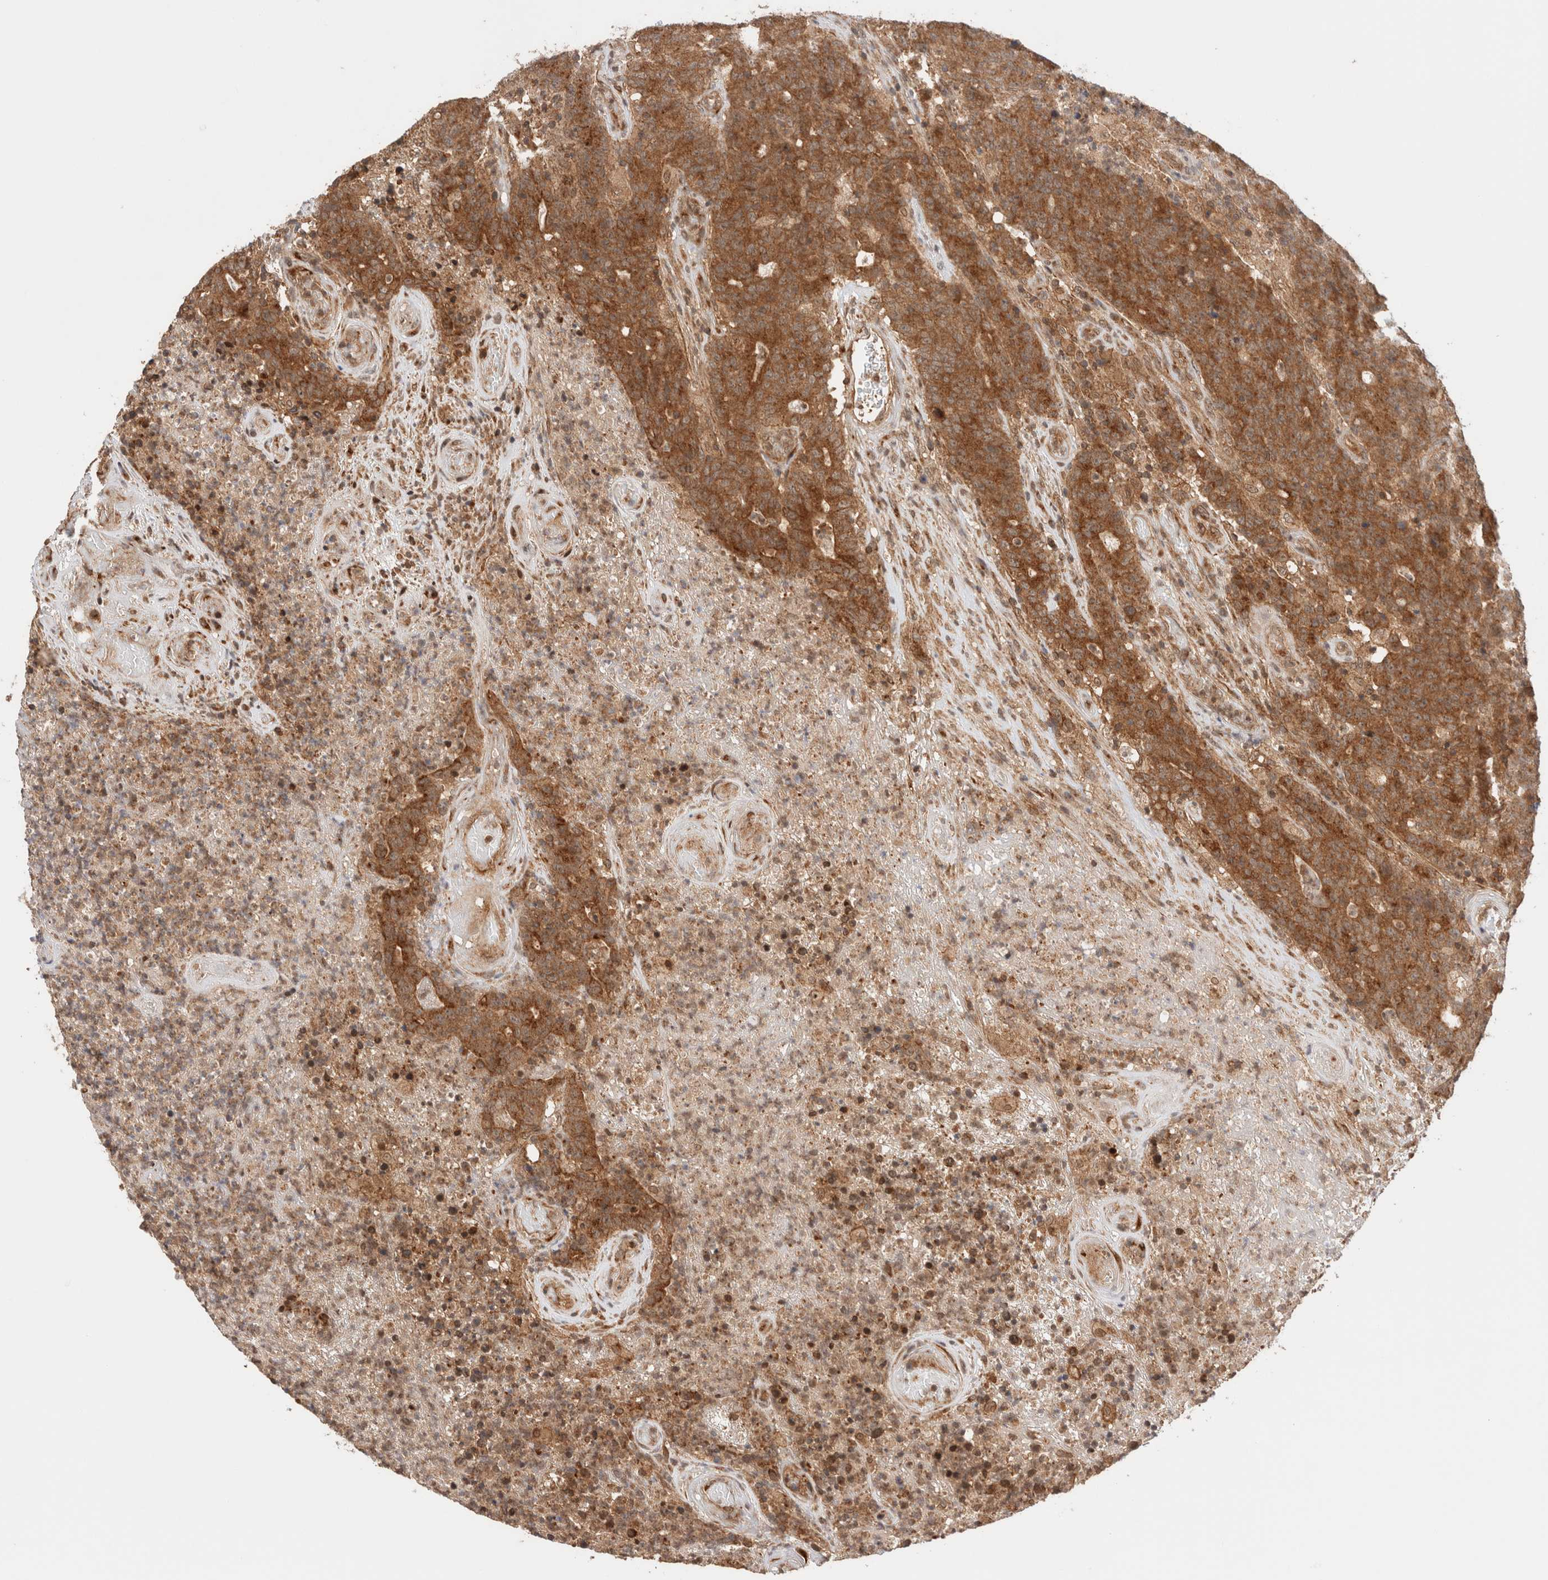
{"staining": {"intensity": "strong", "quantity": ">75%", "location": "cytoplasmic/membranous"}, "tissue": "colorectal cancer", "cell_type": "Tumor cells", "image_type": "cancer", "snomed": [{"axis": "morphology", "description": "Normal tissue, NOS"}, {"axis": "morphology", "description": "Adenocarcinoma, NOS"}, {"axis": "topography", "description": "Colon"}], "caption": "DAB (3,3'-diaminobenzidine) immunohistochemical staining of colorectal cancer shows strong cytoplasmic/membranous protein staining in approximately >75% of tumor cells.", "gene": "SIKE1", "patient": {"sex": "female", "age": 75}}